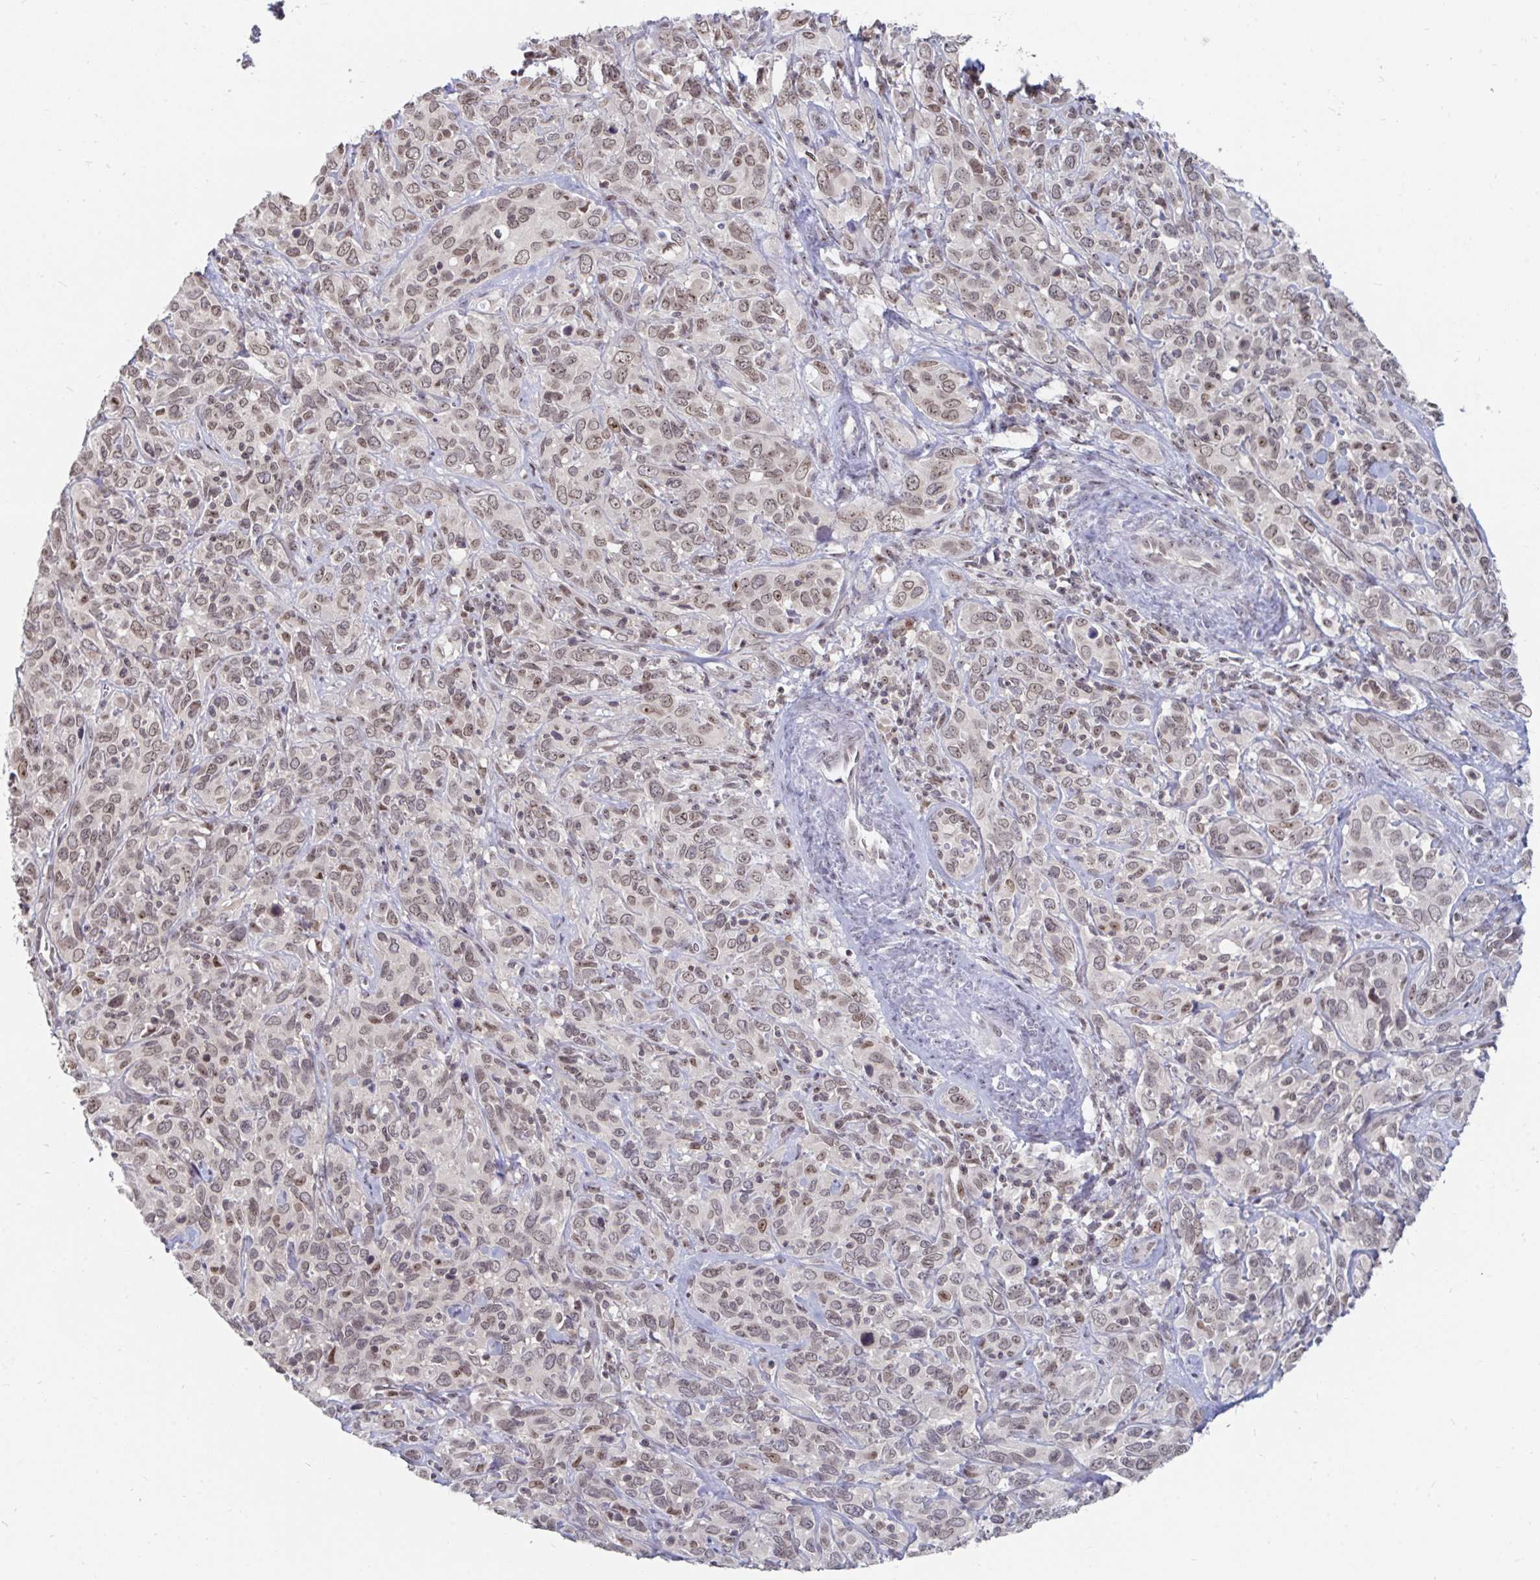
{"staining": {"intensity": "weak", "quantity": "25%-75%", "location": "nuclear"}, "tissue": "cervical cancer", "cell_type": "Tumor cells", "image_type": "cancer", "snomed": [{"axis": "morphology", "description": "Normal tissue, NOS"}, {"axis": "morphology", "description": "Squamous cell carcinoma, NOS"}, {"axis": "topography", "description": "Cervix"}], "caption": "Protein staining shows weak nuclear positivity in approximately 25%-75% of tumor cells in cervical cancer.", "gene": "TRIP12", "patient": {"sex": "female", "age": 51}}